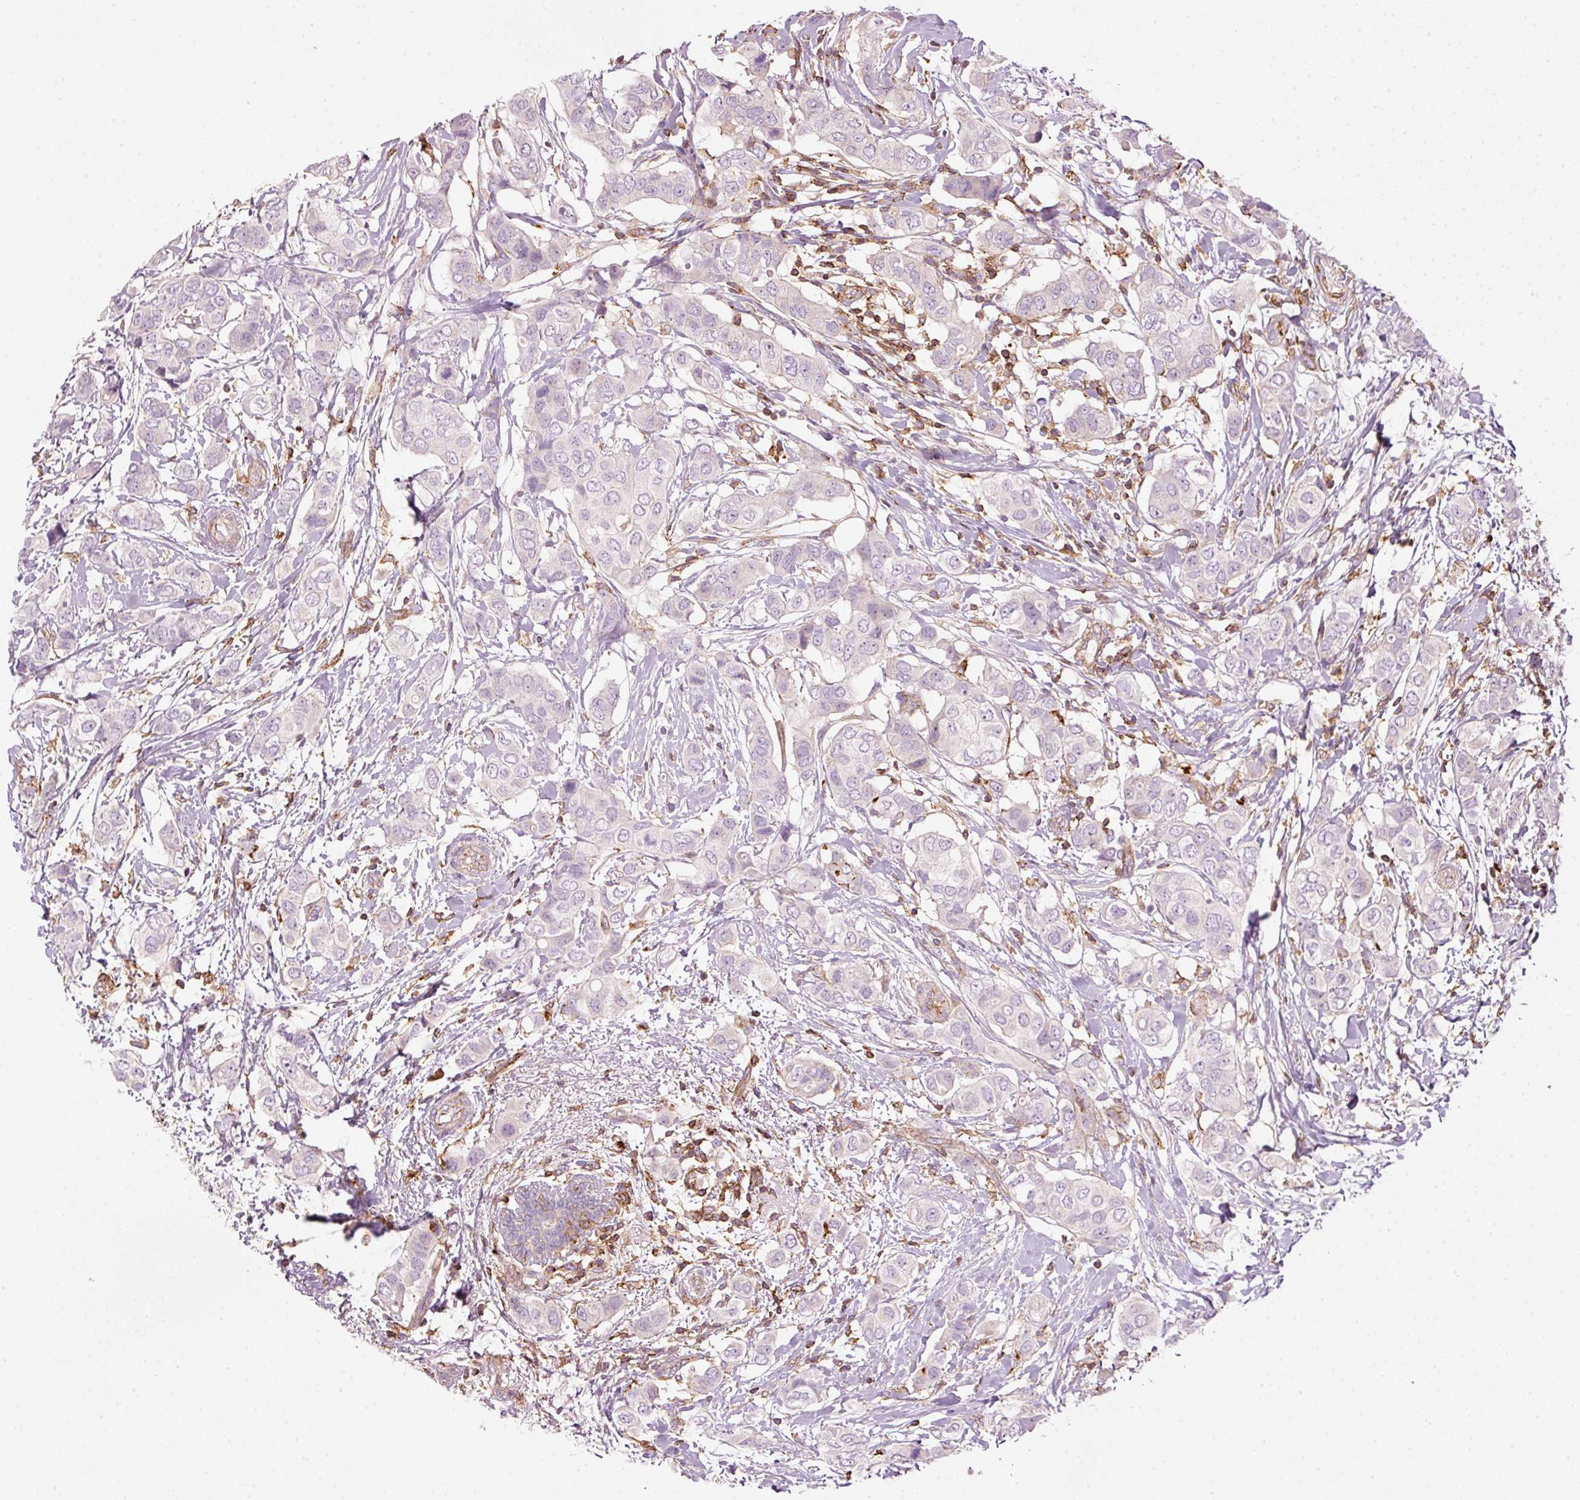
{"staining": {"intensity": "negative", "quantity": "none", "location": "none"}, "tissue": "breast cancer", "cell_type": "Tumor cells", "image_type": "cancer", "snomed": [{"axis": "morphology", "description": "Lobular carcinoma"}, {"axis": "topography", "description": "Breast"}], "caption": "Immunohistochemistry (IHC) of breast cancer (lobular carcinoma) demonstrates no staining in tumor cells. (DAB IHC visualized using brightfield microscopy, high magnification).", "gene": "SIPA1", "patient": {"sex": "female", "age": 51}}